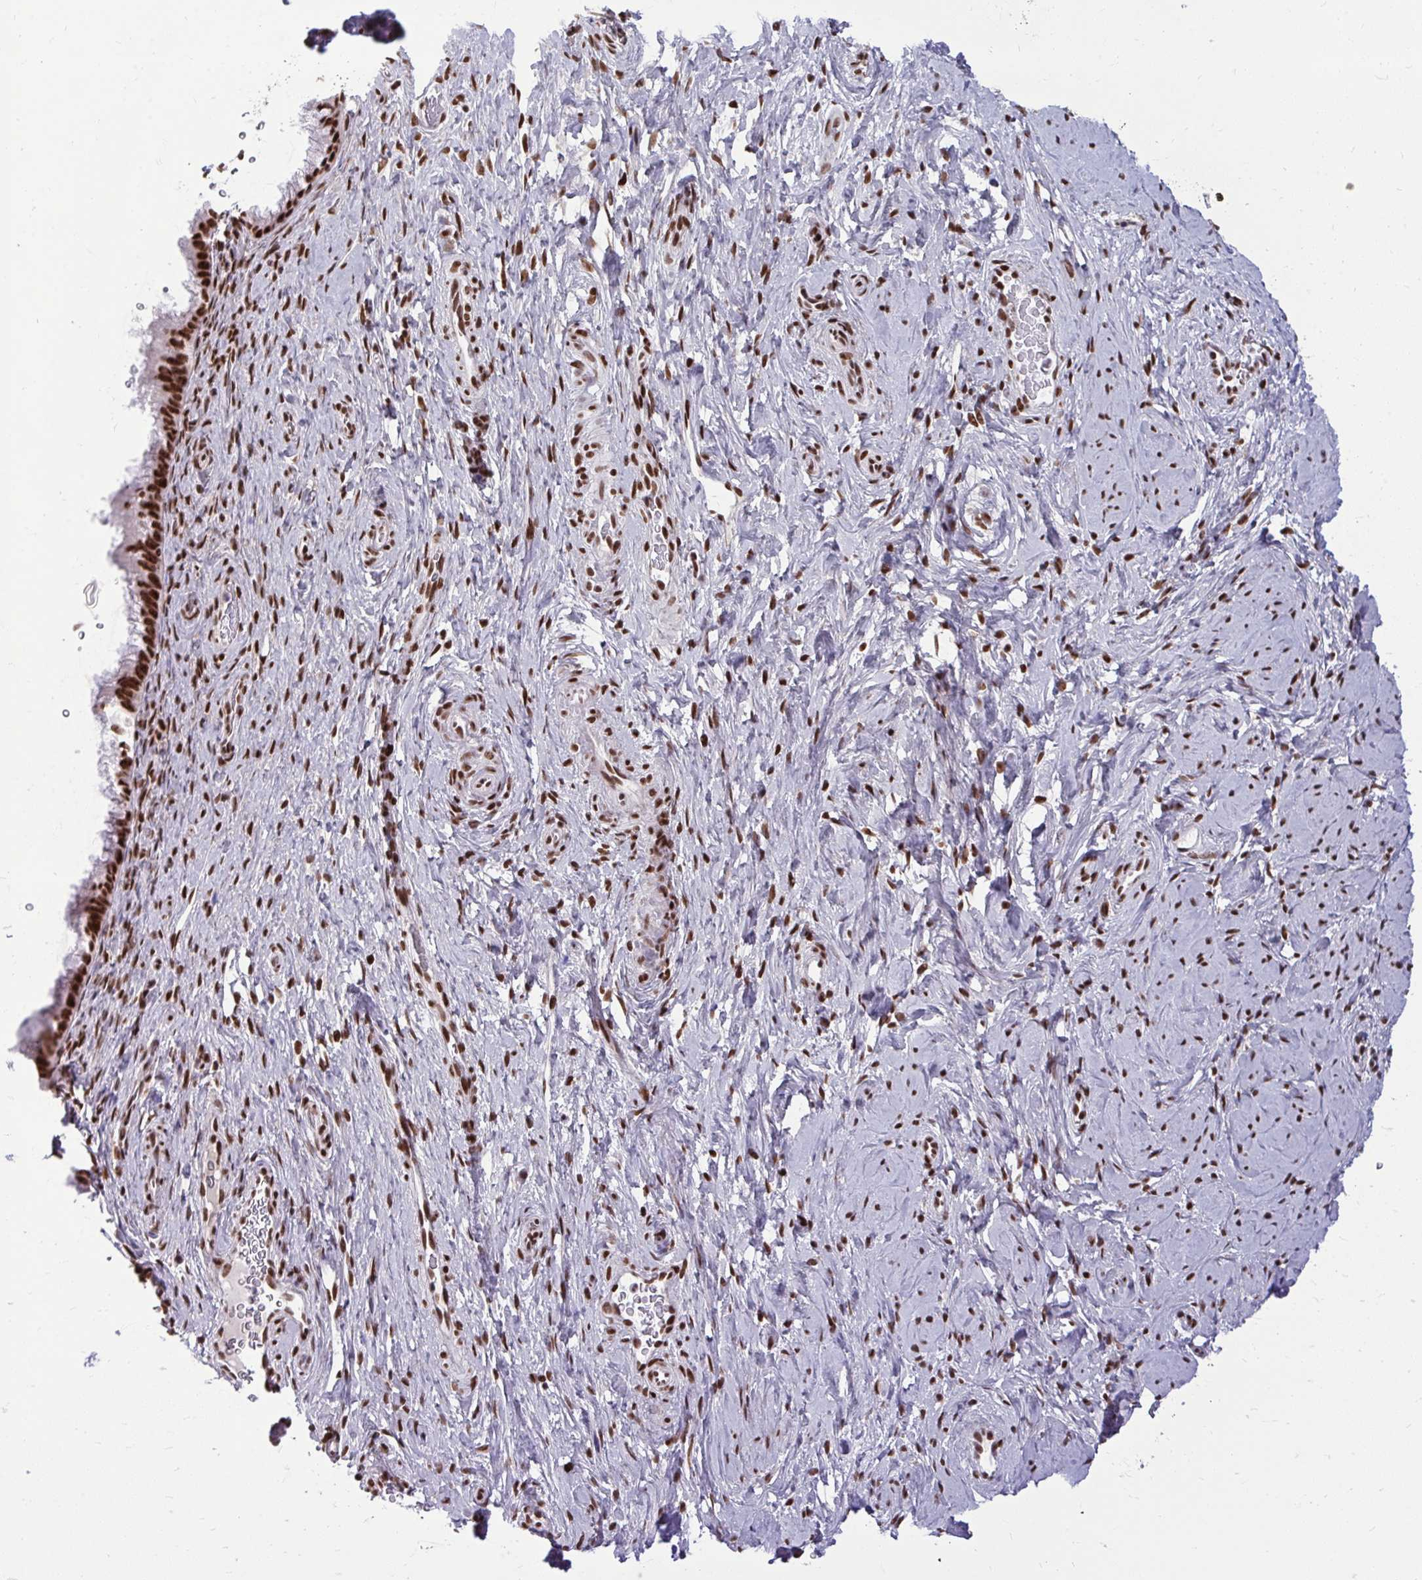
{"staining": {"intensity": "strong", "quantity": ">75%", "location": "nuclear"}, "tissue": "cervix", "cell_type": "Glandular cells", "image_type": "normal", "snomed": [{"axis": "morphology", "description": "Normal tissue, NOS"}, {"axis": "topography", "description": "Cervix"}], "caption": "The micrograph reveals a brown stain indicating the presence of a protein in the nuclear of glandular cells in cervix. Using DAB (3,3'-diaminobenzidine) (brown) and hematoxylin (blue) stains, captured at high magnification using brightfield microscopy.", "gene": "CDYL", "patient": {"sex": "female", "age": 34}}